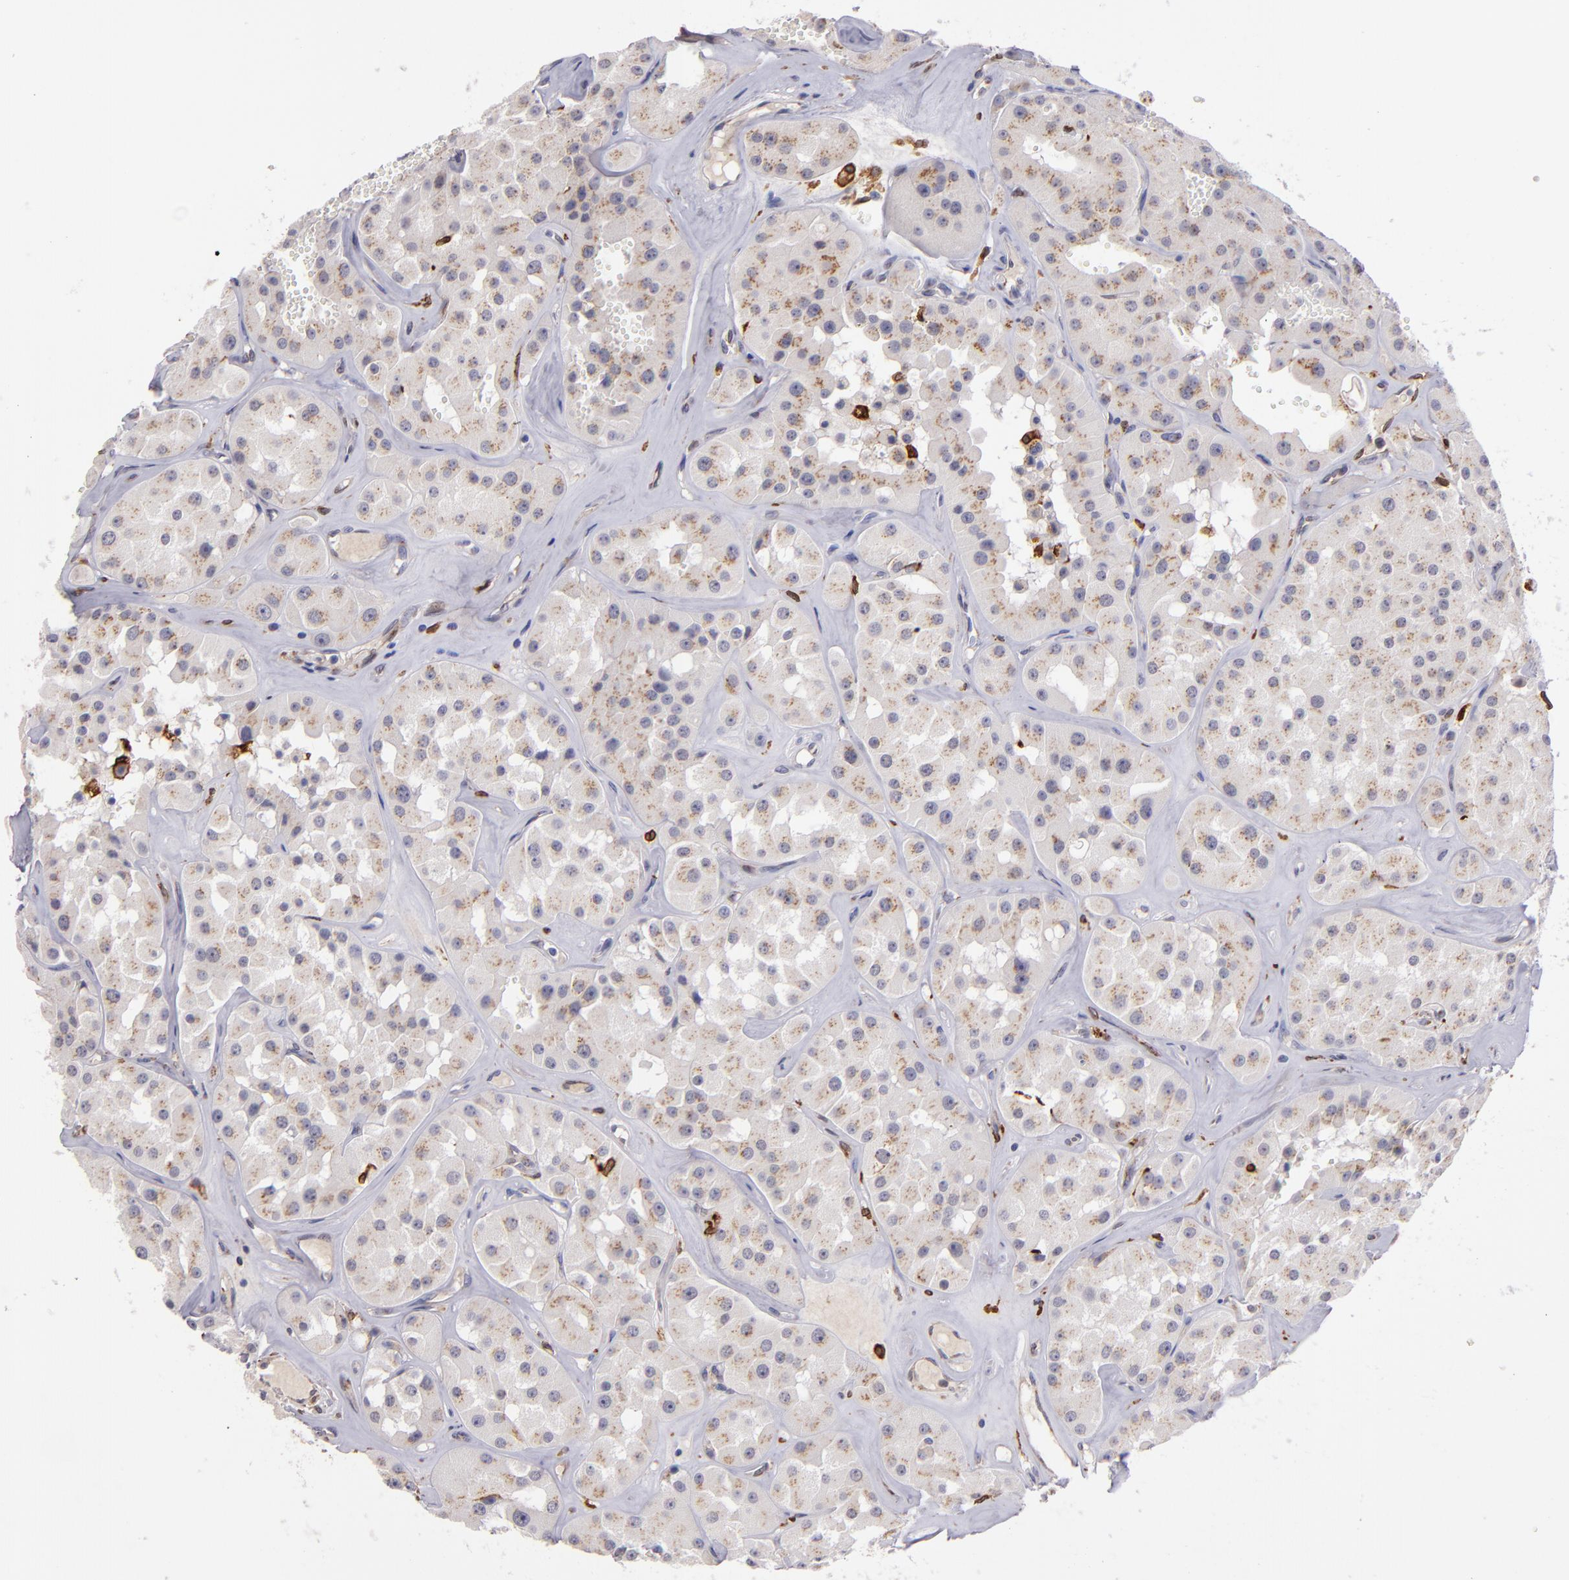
{"staining": {"intensity": "weak", "quantity": "25%-75%", "location": "cytoplasmic/membranous"}, "tissue": "renal cancer", "cell_type": "Tumor cells", "image_type": "cancer", "snomed": [{"axis": "morphology", "description": "Adenocarcinoma, uncertain malignant potential"}, {"axis": "topography", "description": "Kidney"}], "caption": "Approximately 25%-75% of tumor cells in human renal cancer display weak cytoplasmic/membranous protein expression as visualized by brown immunohistochemical staining.", "gene": "PTGS1", "patient": {"sex": "male", "age": 63}}